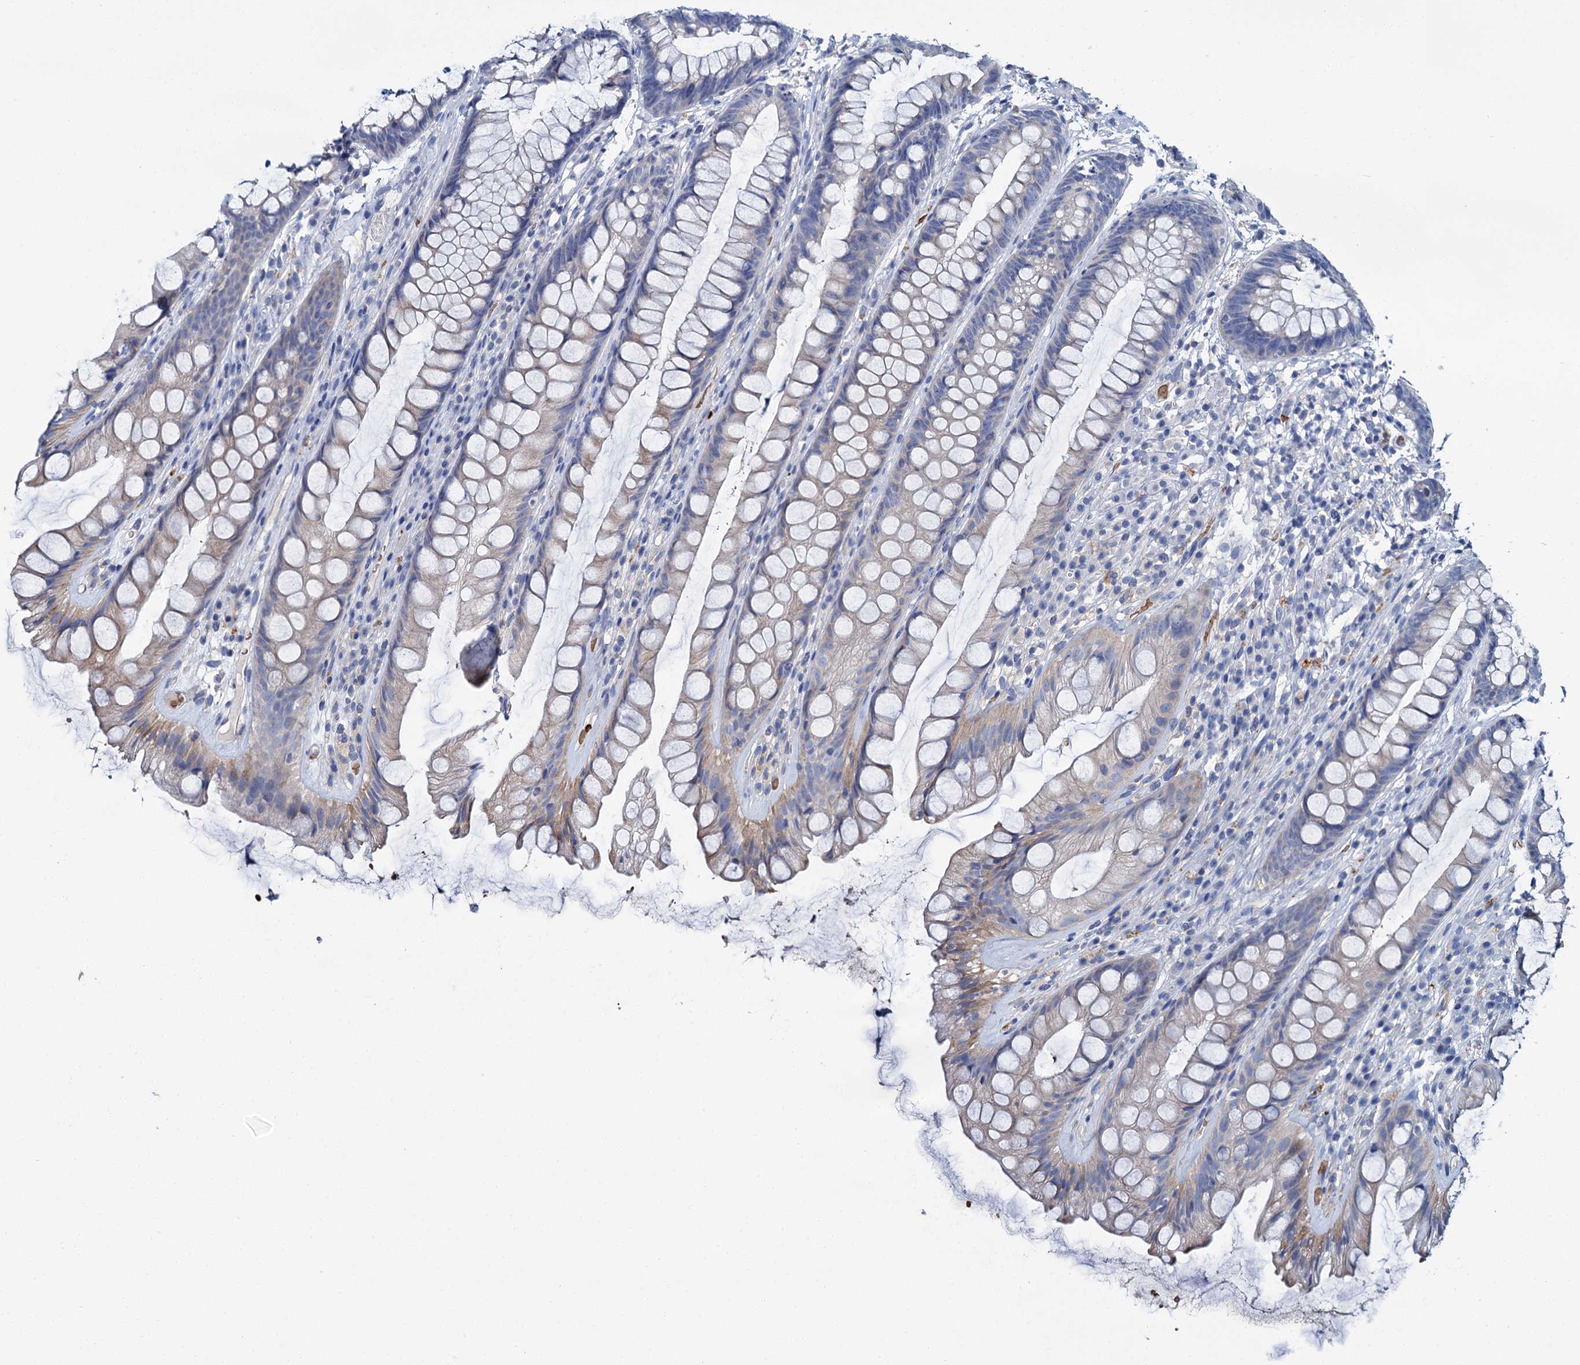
{"staining": {"intensity": "negative", "quantity": "none", "location": "none"}, "tissue": "rectum", "cell_type": "Glandular cells", "image_type": "normal", "snomed": [{"axis": "morphology", "description": "Normal tissue, NOS"}, {"axis": "topography", "description": "Rectum"}], "caption": "Immunohistochemistry of benign human rectum reveals no expression in glandular cells.", "gene": "ATG2A", "patient": {"sex": "male", "age": 74}}